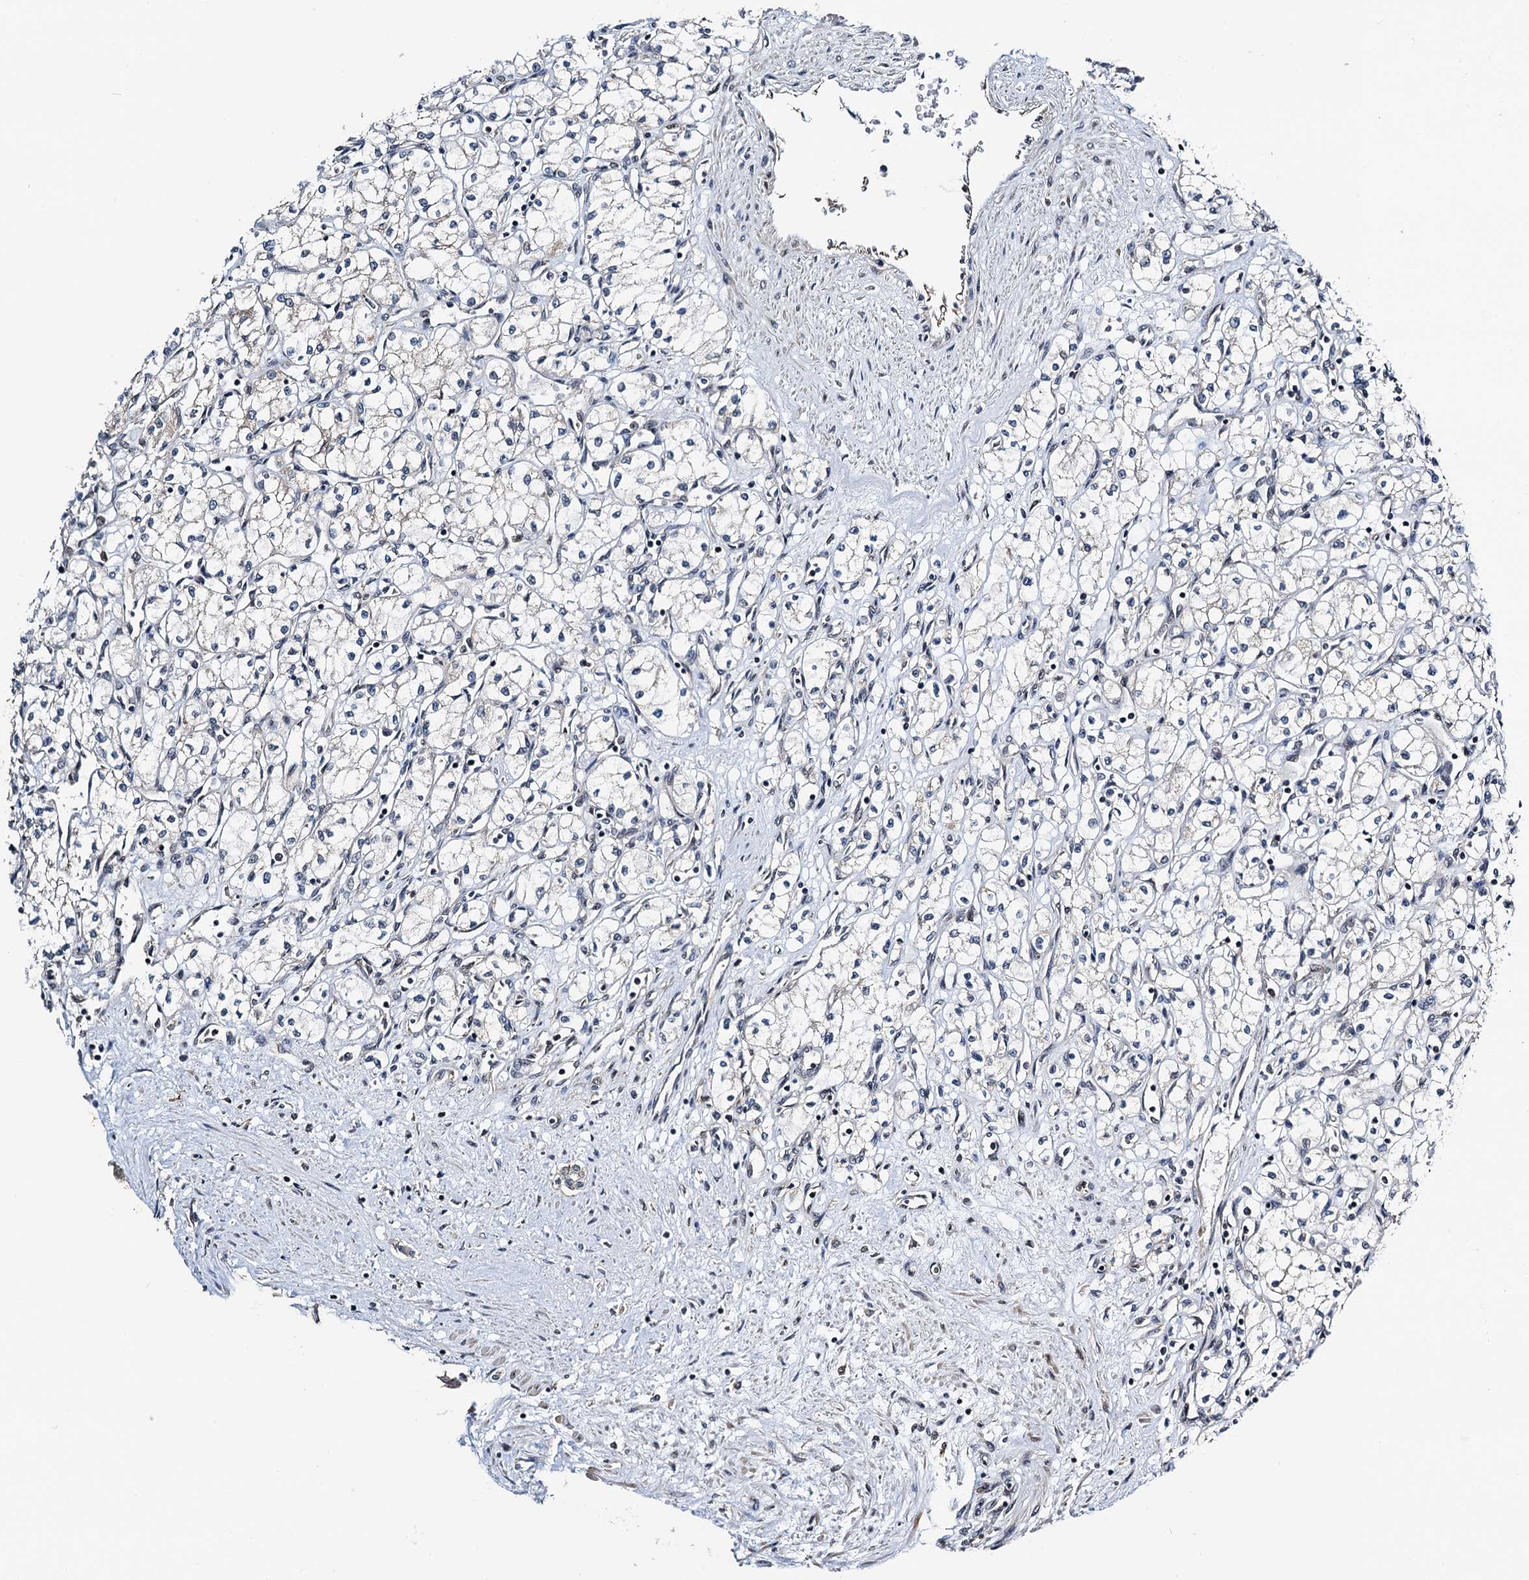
{"staining": {"intensity": "negative", "quantity": "none", "location": "none"}, "tissue": "renal cancer", "cell_type": "Tumor cells", "image_type": "cancer", "snomed": [{"axis": "morphology", "description": "Adenocarcinoma, NOS"}, {"axis": "topography", "description": "Kidney"}], "caption": "Protein analysis of renal adenocarcinoma demonstrates no significant staining in tumor cells. The staining is performed using DAB (3,3'-diaminobenzidine) brown chromogen with nuclei counter-stained in using hematoxylin.", "gene": "NAA16", "patient": {"sex": "male", "age": 59}}